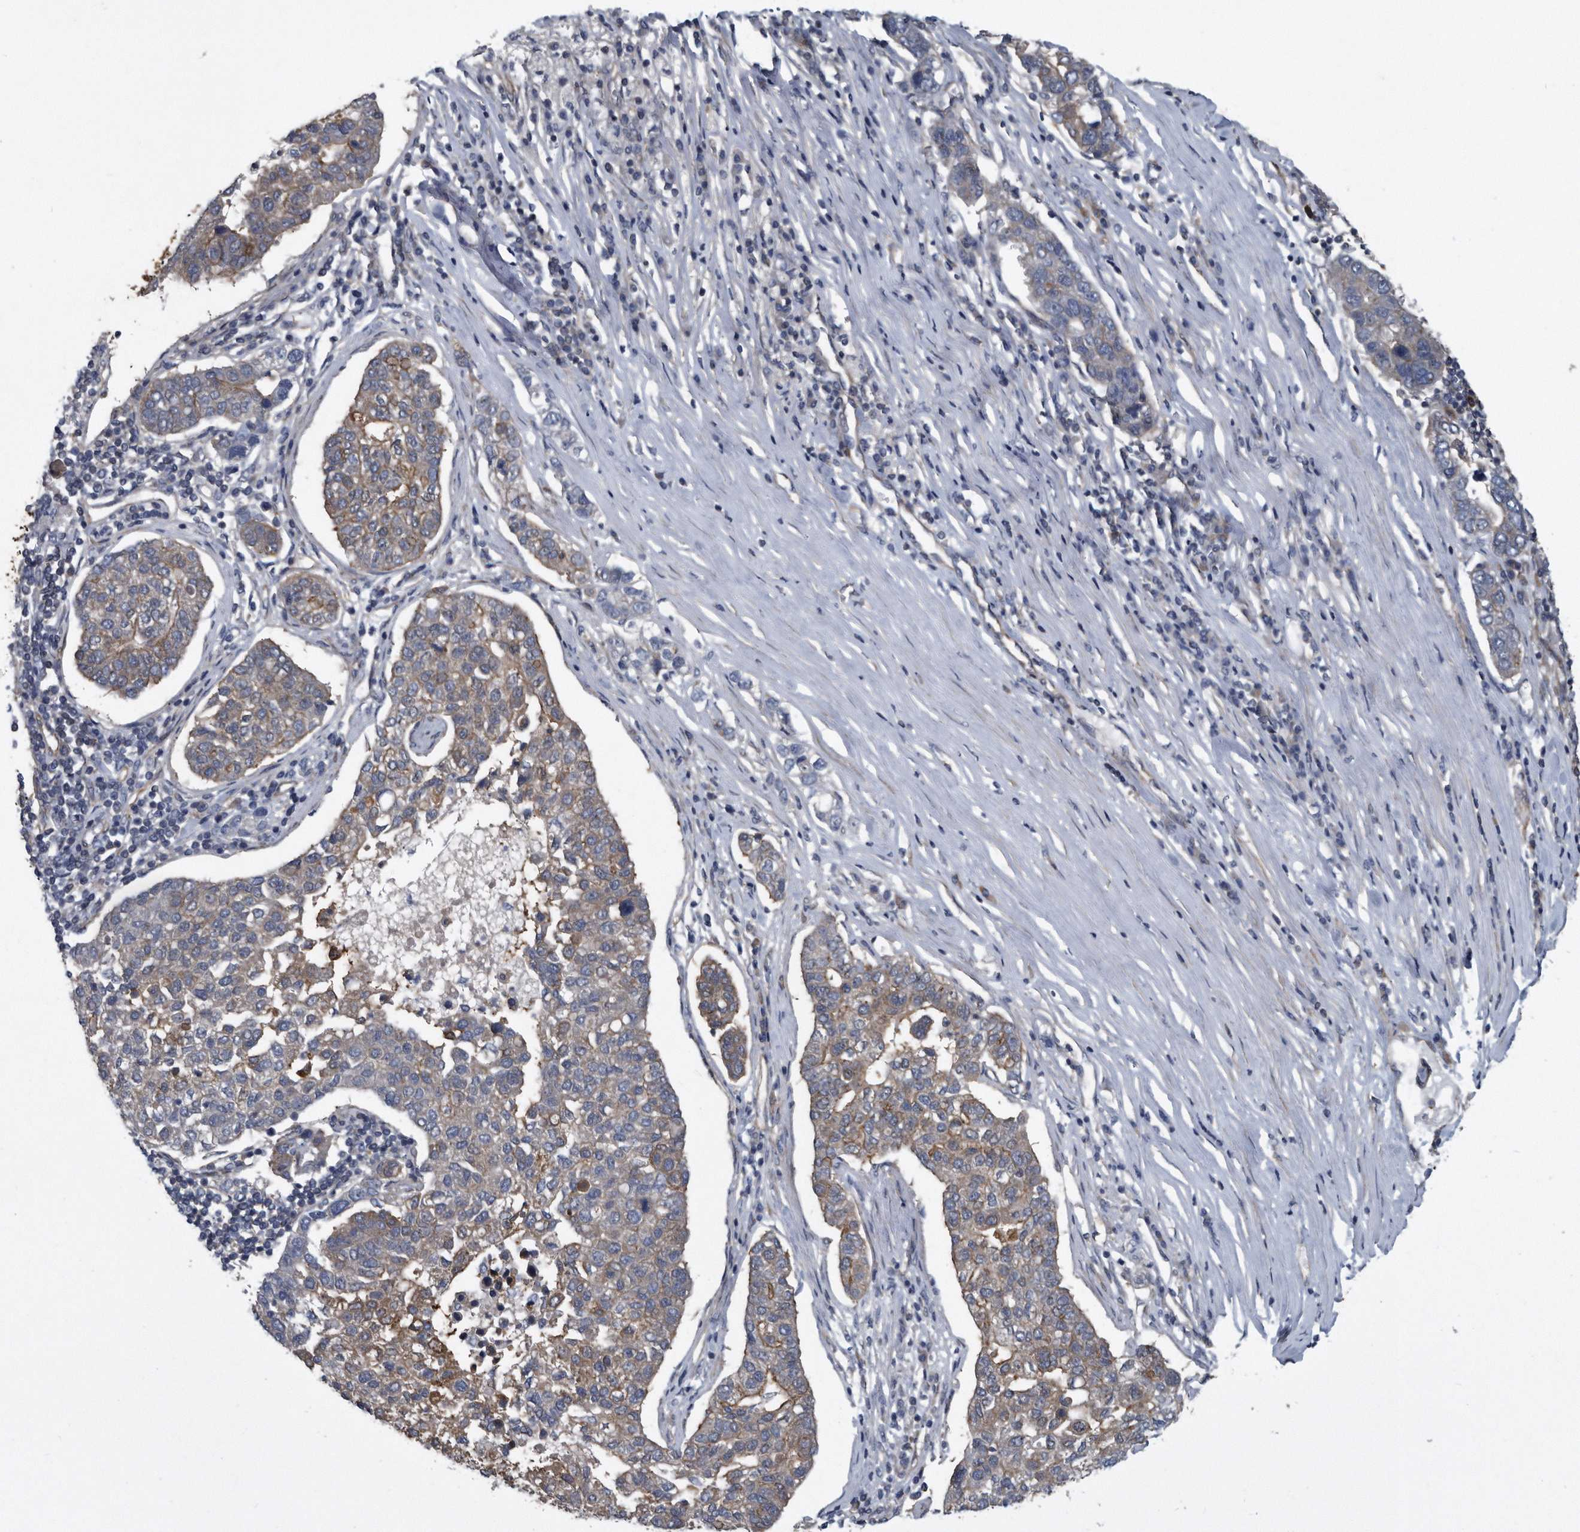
{"staining": {"intensity": "weak", "quantity": "25%-75%", "location": "cytoplasmic/membranous"}, "tissue": "pancreatic cancer", "cell_type": "Tumor cells", "image_type": "cancer", "snomed": [{"axis": "morphology", "description": "Adenocarcinoma, NOS"}, {"axis": "topography", "description": "Pancreas"}], "caption": "This micrograph reveals adenocarcinoma (pancreatic) stained with immunohistochemistry (IHC) to label a protein in brown. The cytoplasmic/membranous of tumor cells show weak positivity for the protein. Nuclei are counter-stained blue.", "gene": "ARMCX1", "patient": {"sex": "female", "age": 61}}